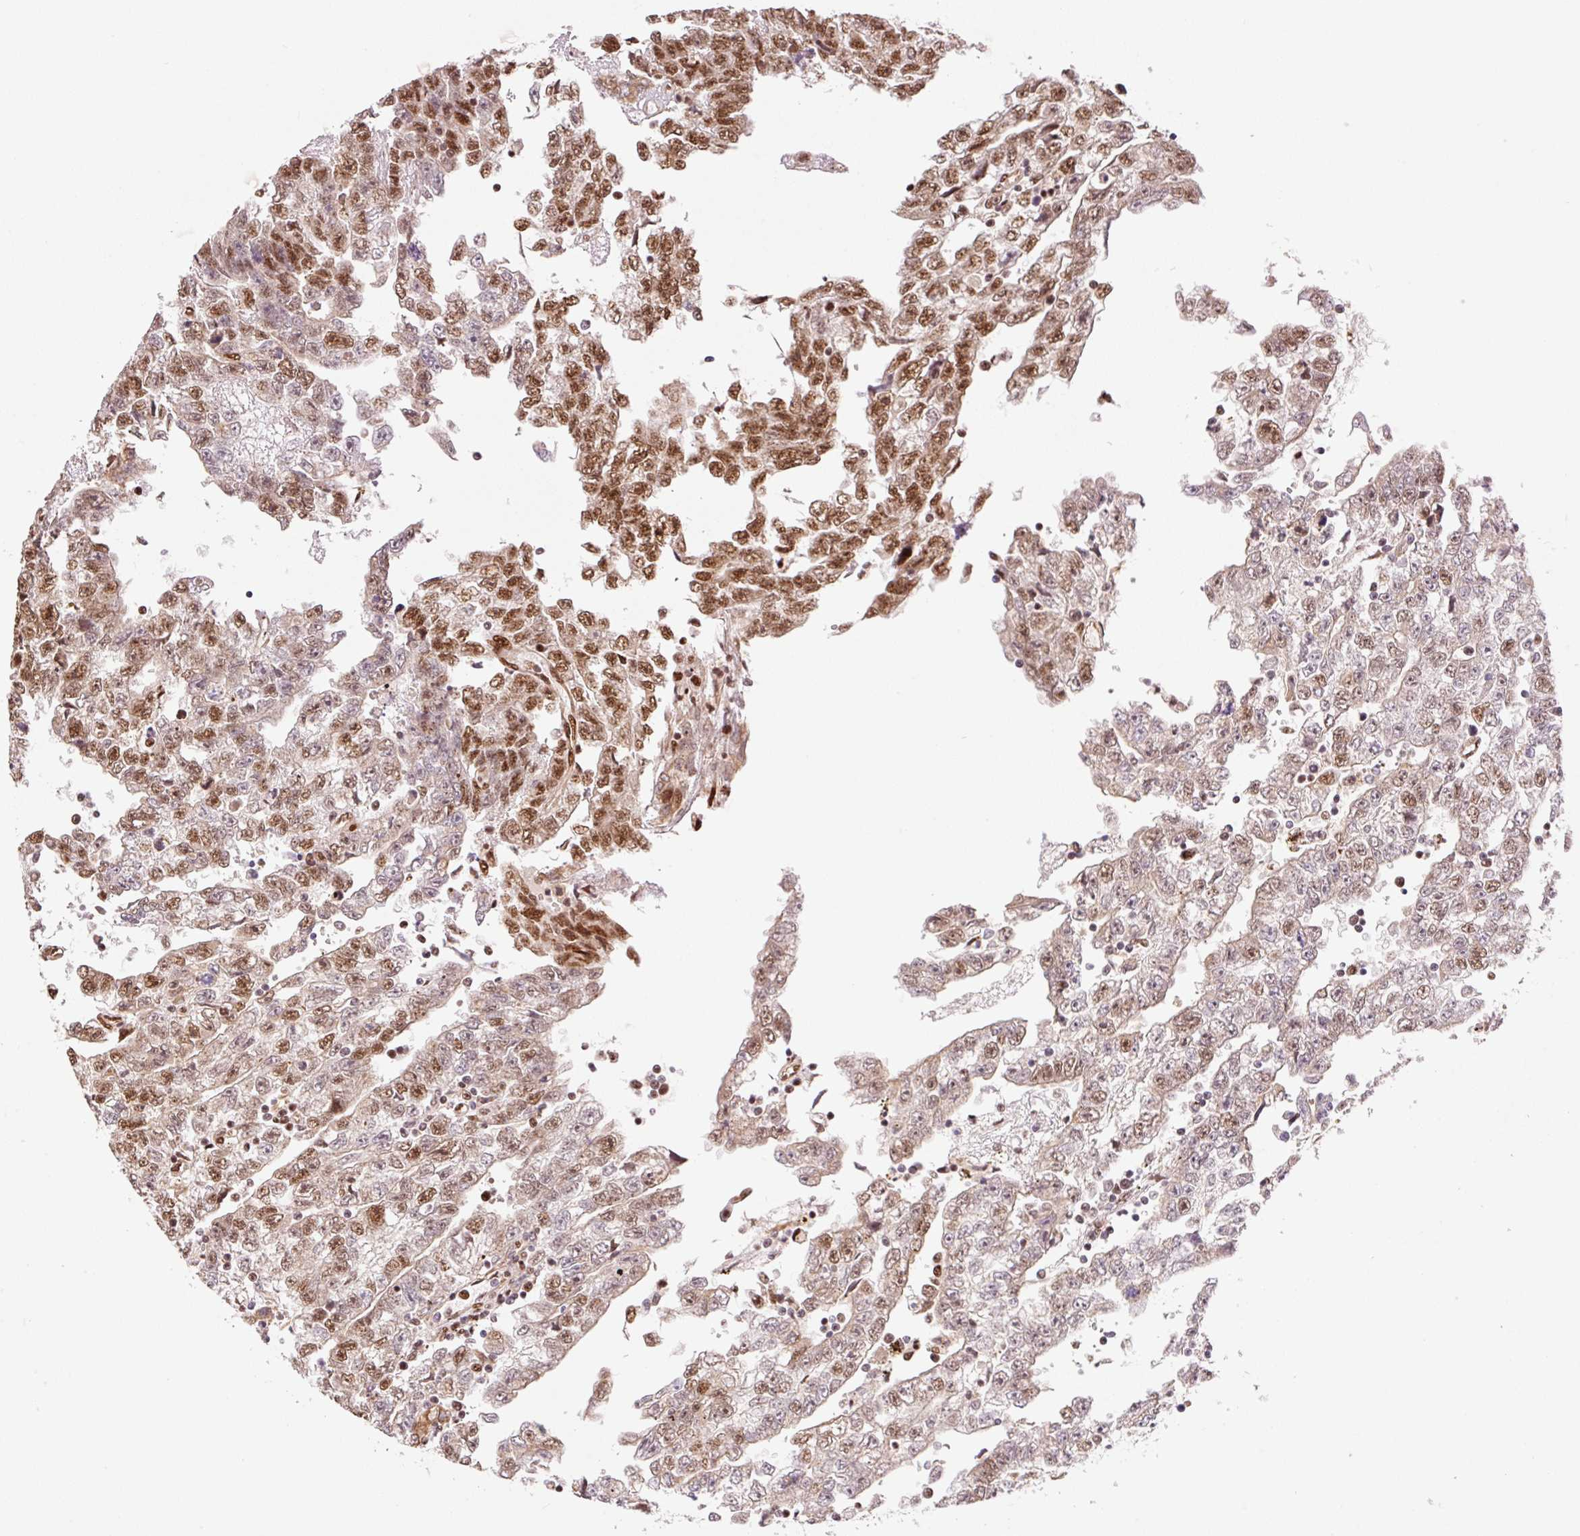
{"staining": {"intensity": "moderate", "quantity": "25%-75%", "location": "nuclear"}, "tissue": "testis cancer", "cell_type": "Tumor cells", "image_type": "cancer", "snomed": [{"axis": "morphology", "description": "Carcinoma, Embryonal, NOS"}, {"axis": "topography", "description": "Testis"}], "caption": "An image of human testis cancer stained for a protein demonstrates moderate nuclear brown staining in tumor cells.", "gene": "INTS8", "patient": {"sex": "male", "age": 25}}